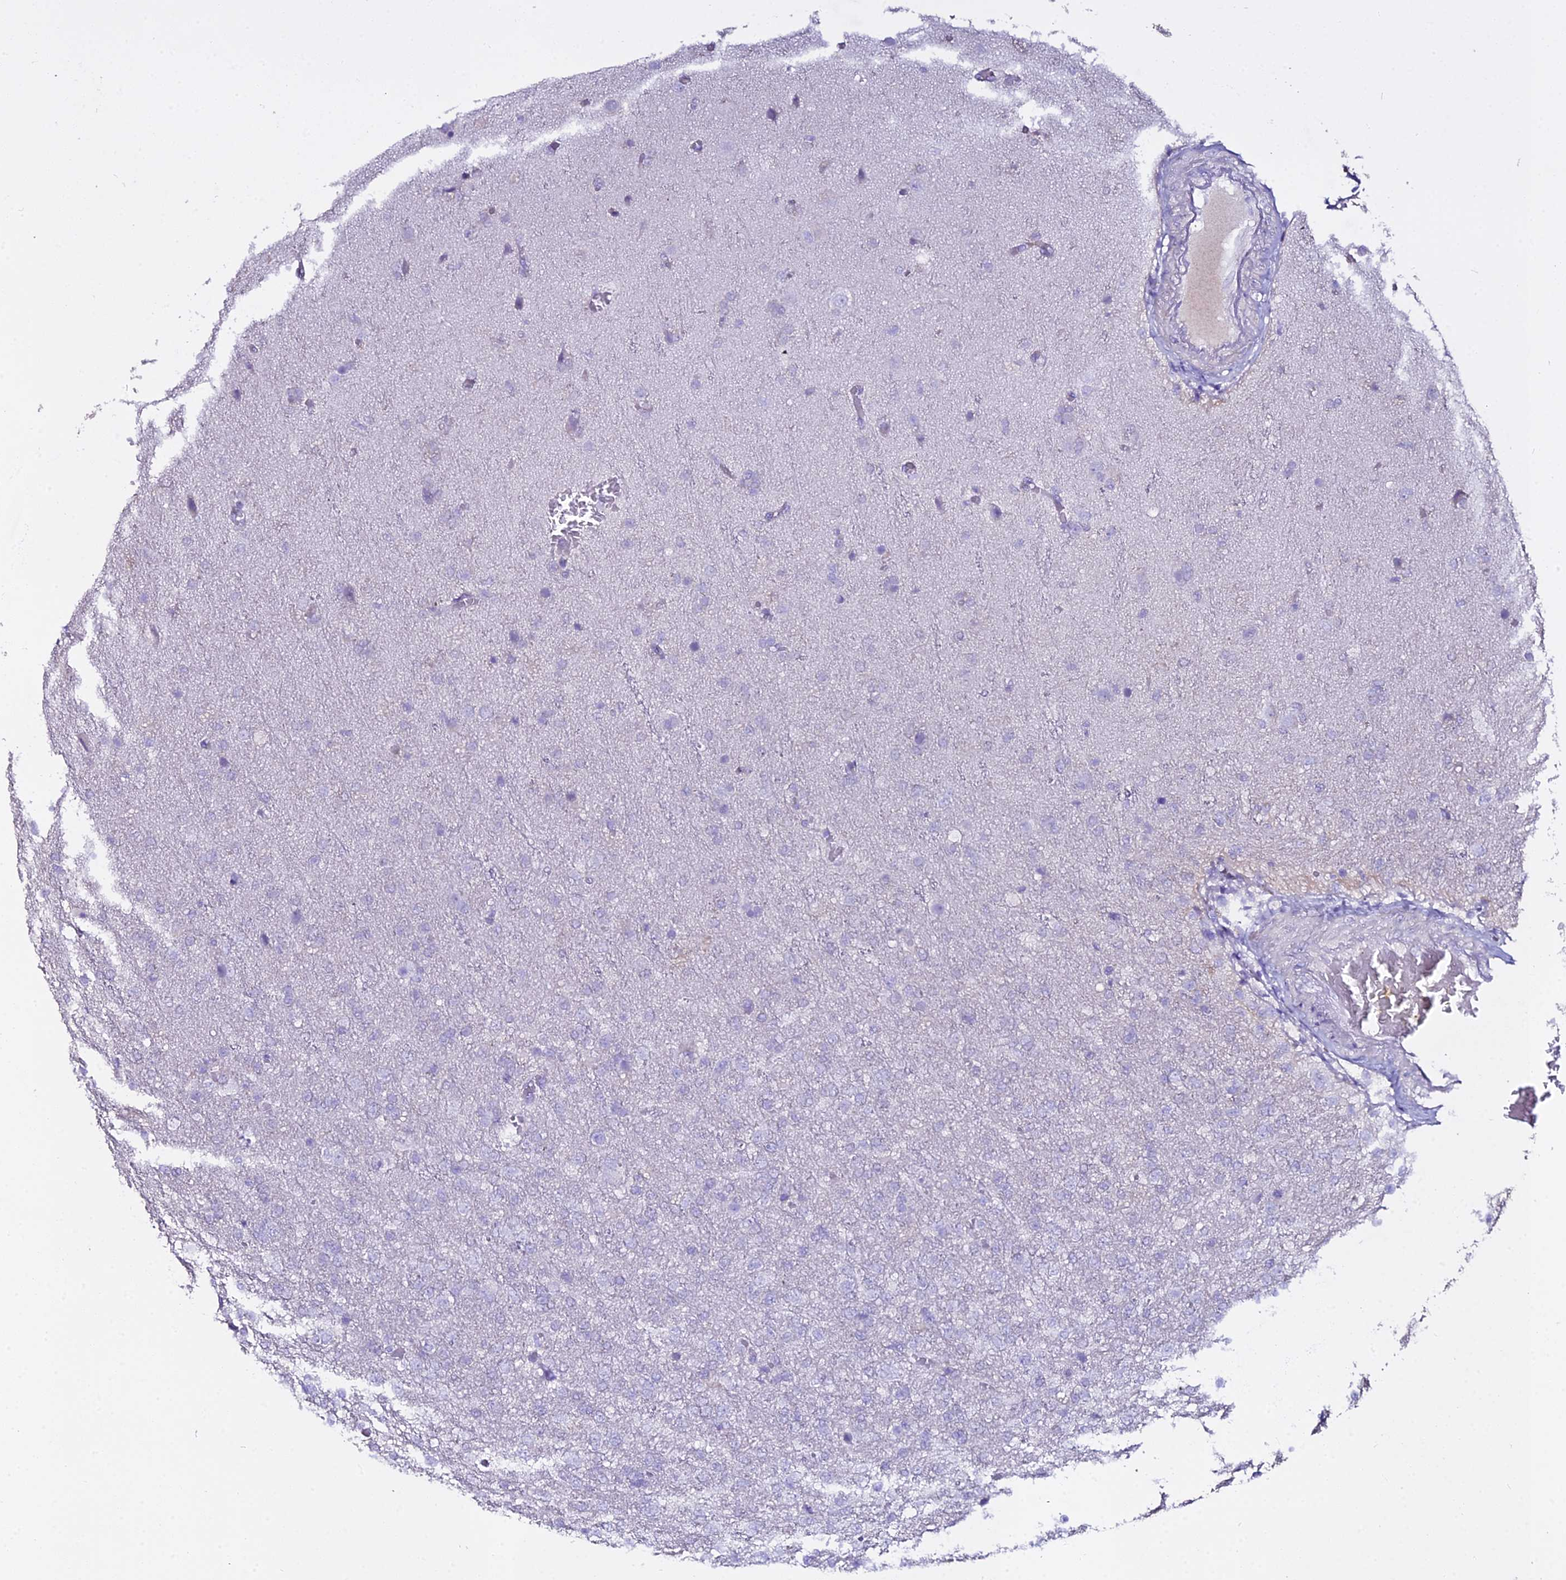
{"staining": {"intensity": "negative", "quantity": "none", "location": "none"}, "tissue": "glioma", "cell_type": "Tumor cells", "image_type": "cancer", "snomed": [{"axis": "morphology", "description": "Glioma, malignant, High grade"}, {"axis": "topography", "description": "Brain"}], "caption": "Photomicrograph shows no significant protein expression in tumor cells of high-grade glioma (malignant). Nuclei are stained in blue.", "gene": "GLYAT", "patient": {"sex": "female", "age": 74}}